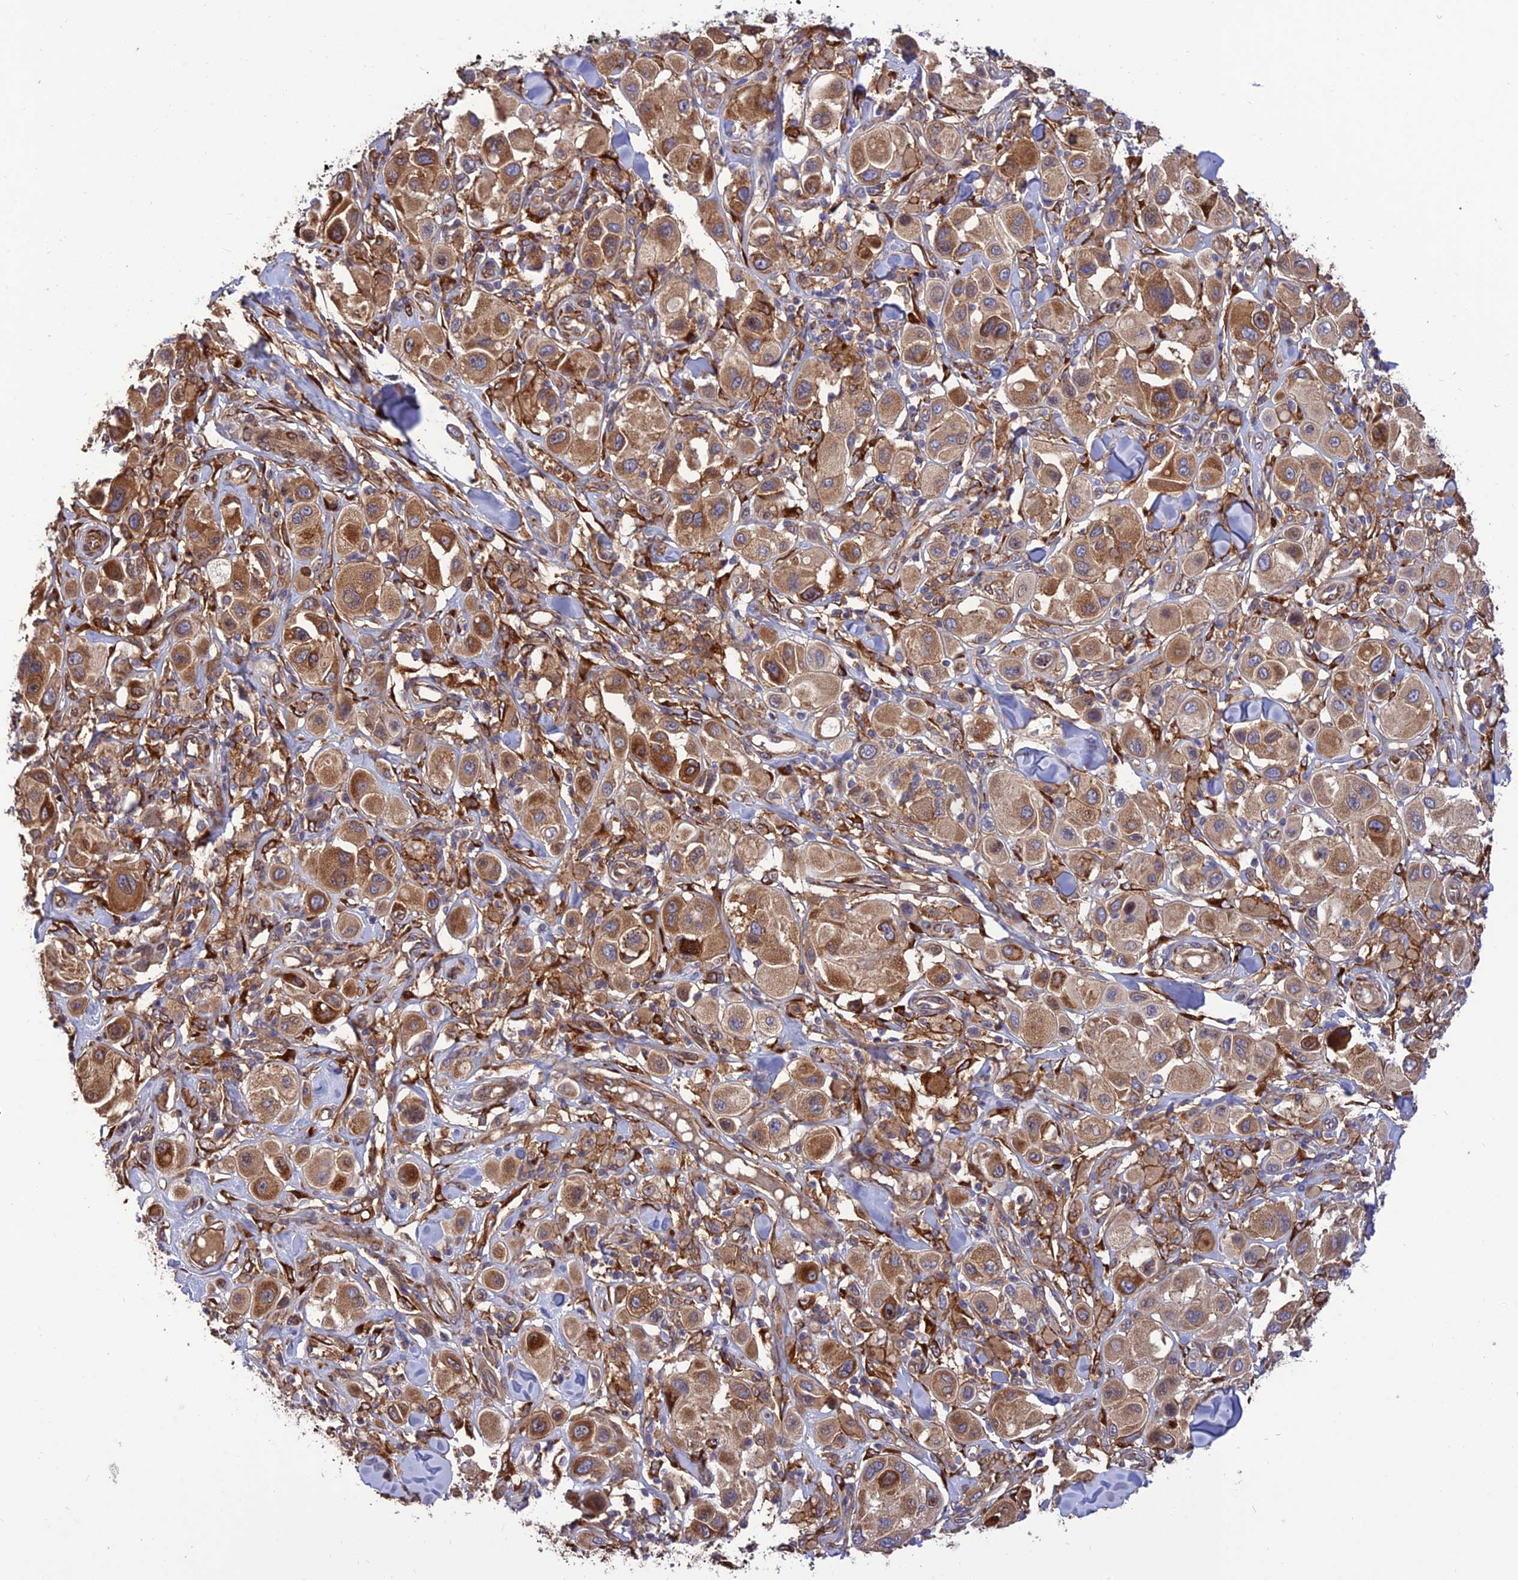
{"staining": {"intensity": "moderate", "quantity": ">75%", "location": "cytoplasmic/membranous"}, "tissue": "melanoma", "cell_type": "Tumor cells", "image_type": "cancer", "snomed": [{"axis": "morphology", "description": "Malignant melanoma, Metastatic site"}, {"axis": "topography", "description": "Skin"}], "caption": "A brown stain shows moderate cytoplasmic/membranous expression of a protein in human malignant melanoma (metastatic site) tumor cells.", "gene": "CRTAP", "patient": {"sex": "male", "age": 41}}